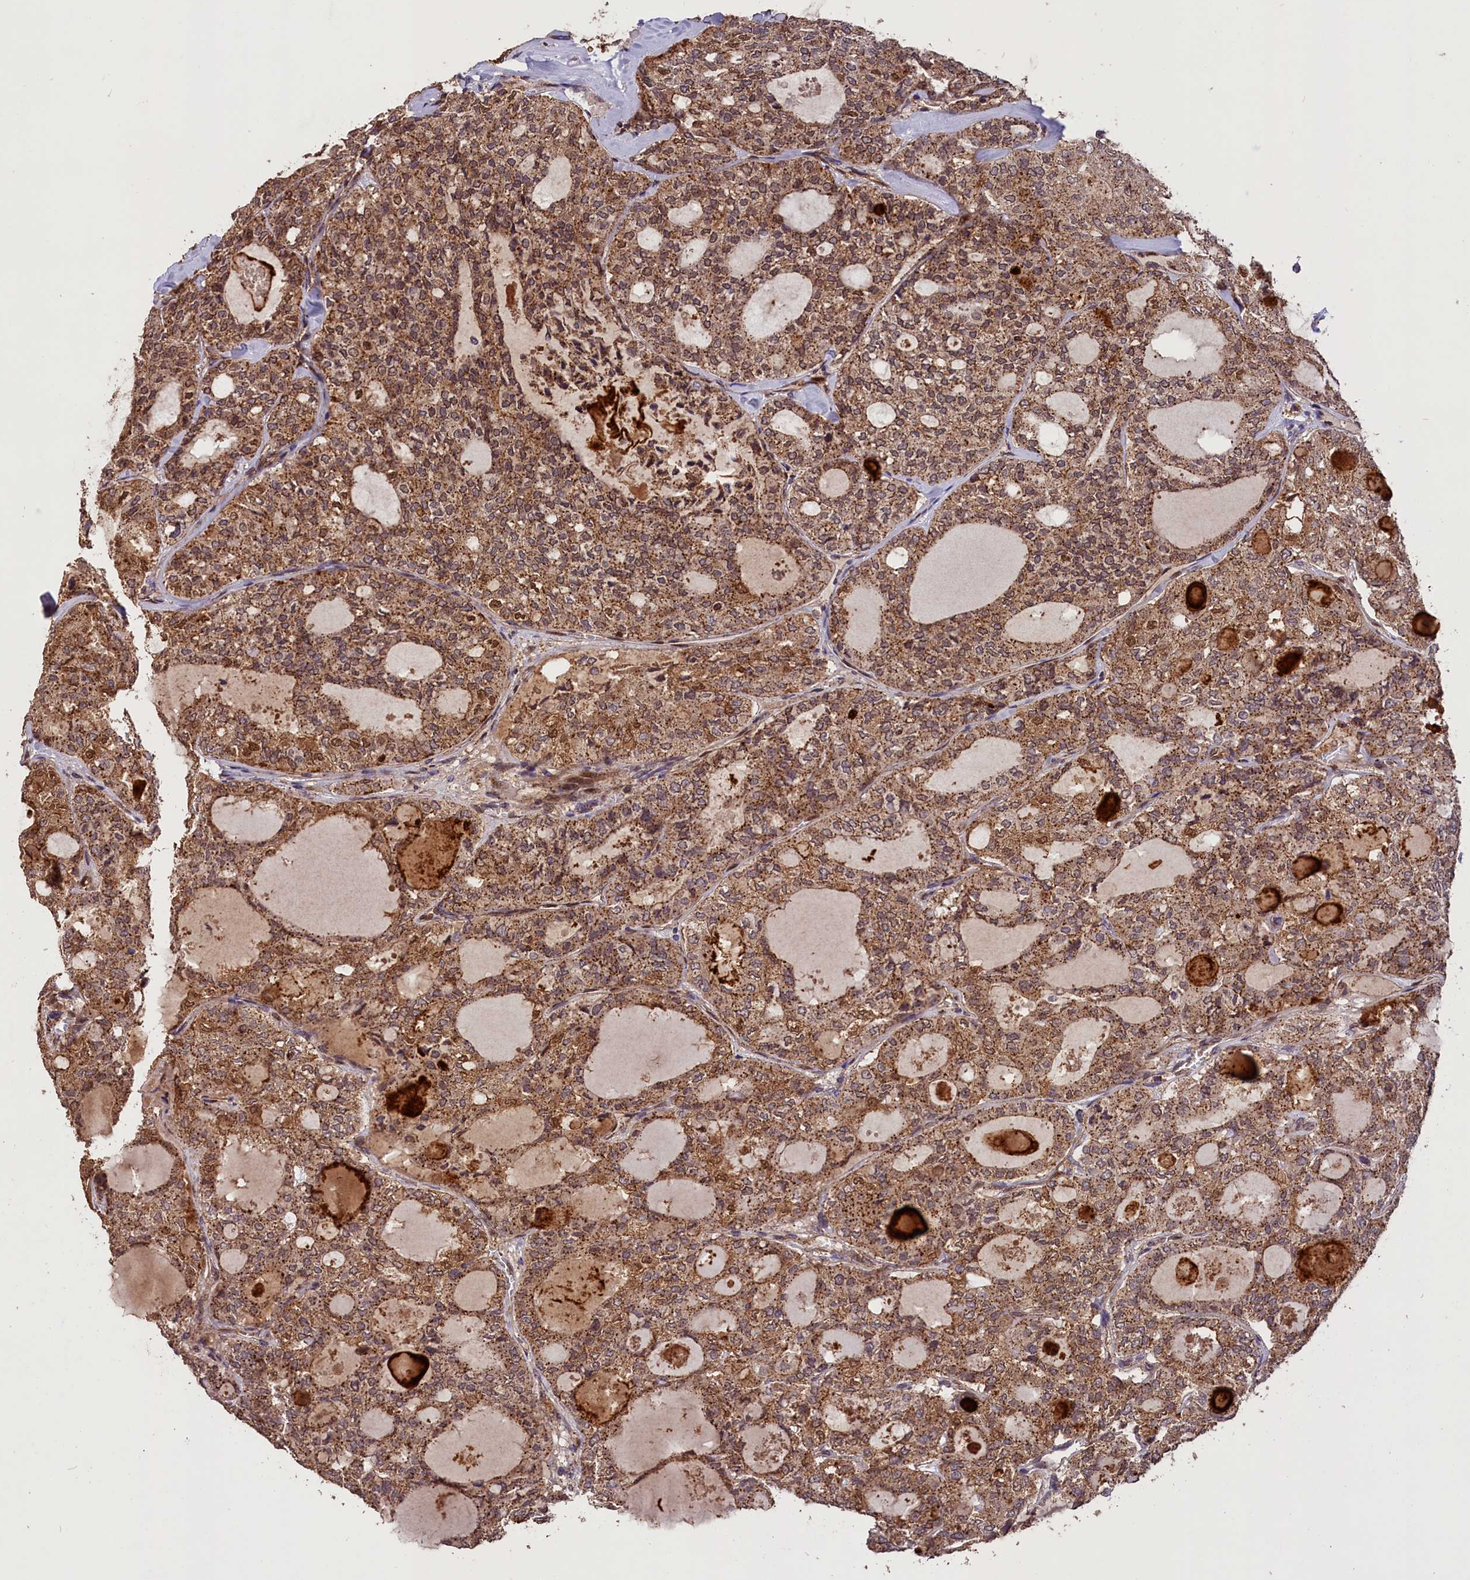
{"staining": {"intensity": "strong", "quantity": ">75%", "location": "cytoplasmic/membranous"}, "tissue": "thyroid cancer", "cell_type": "Tumor cells", "image_type": "cancer", "snomed": [{"axis": "morphology", "description": "Follicular adenoma carcinoma, NOS"}, {"axis": "topography", "description": "Thyroid gland"}], "caption": "Protein analysis of thyroid cancer (follicular adenoma carcinoma) tissue shows strong cytoplasmic/membranous staining in about >75% of tumor cells. (Stains: DAB (3,3'-diaminobenzidine) in brown, nuclei in blue, Microscopy: brightfield microscopy at high magnification).", "gene": "IST1", "patient": {"sex": "male", "age": 75}}